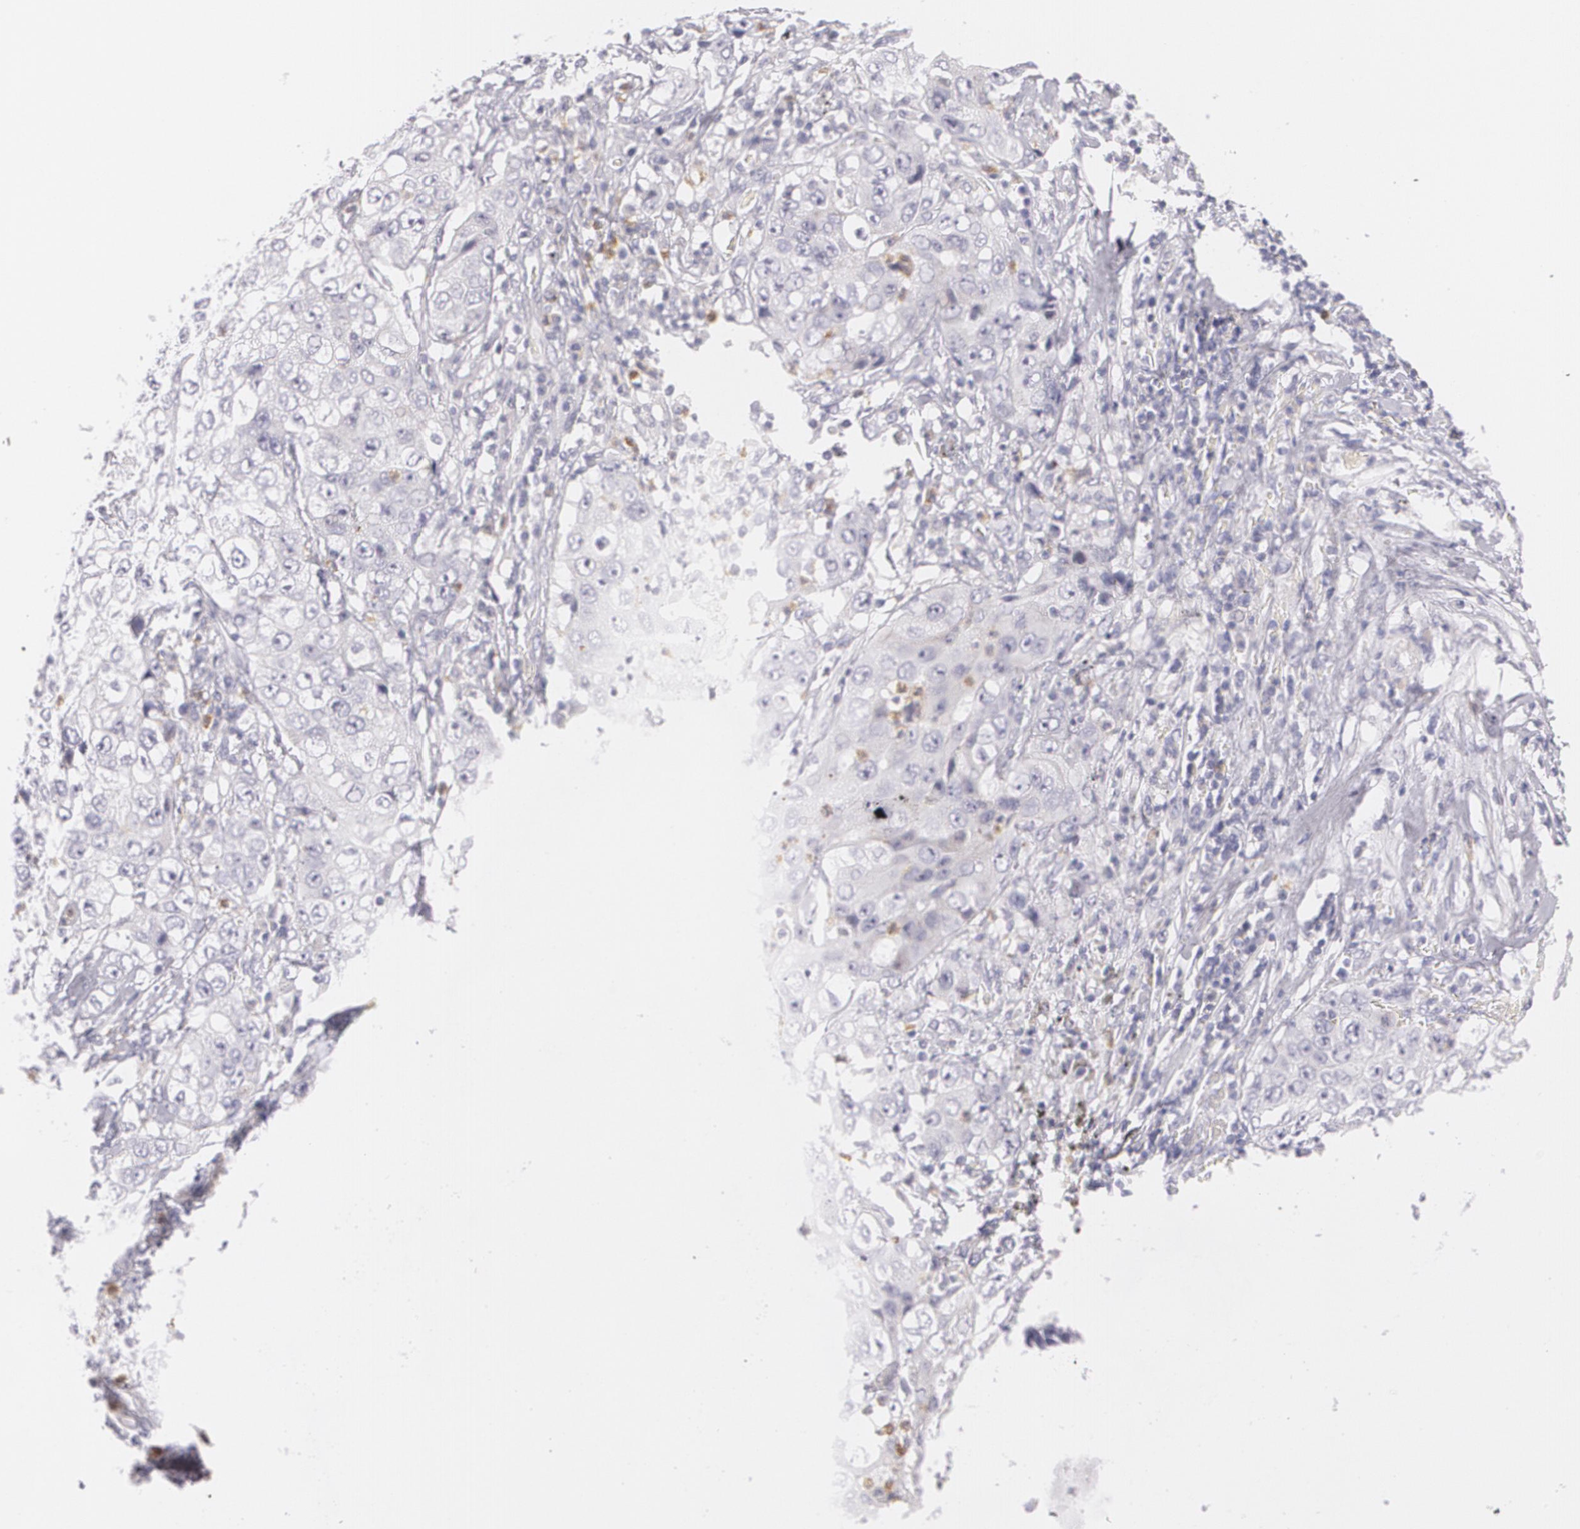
{"staining": {"intensity": "negative", "quantity": "none", "location": "none"}, "tissue": "lung cancer", "cell_type": "Tumor cells", "image_type": "cancer", "snomed": [{"axis": "morphology", "description": "Squamous cell carcinoma, NOS"}, {"axis": "topography", "description": "Lung"}], "caption": "This is an immunohistochemistry (IHC) image of human lung squamous cell carcinoma. There is no expression in tumor cells.", "gene": "FAM181A", "patient": {"sex": "male", "age": 64}}